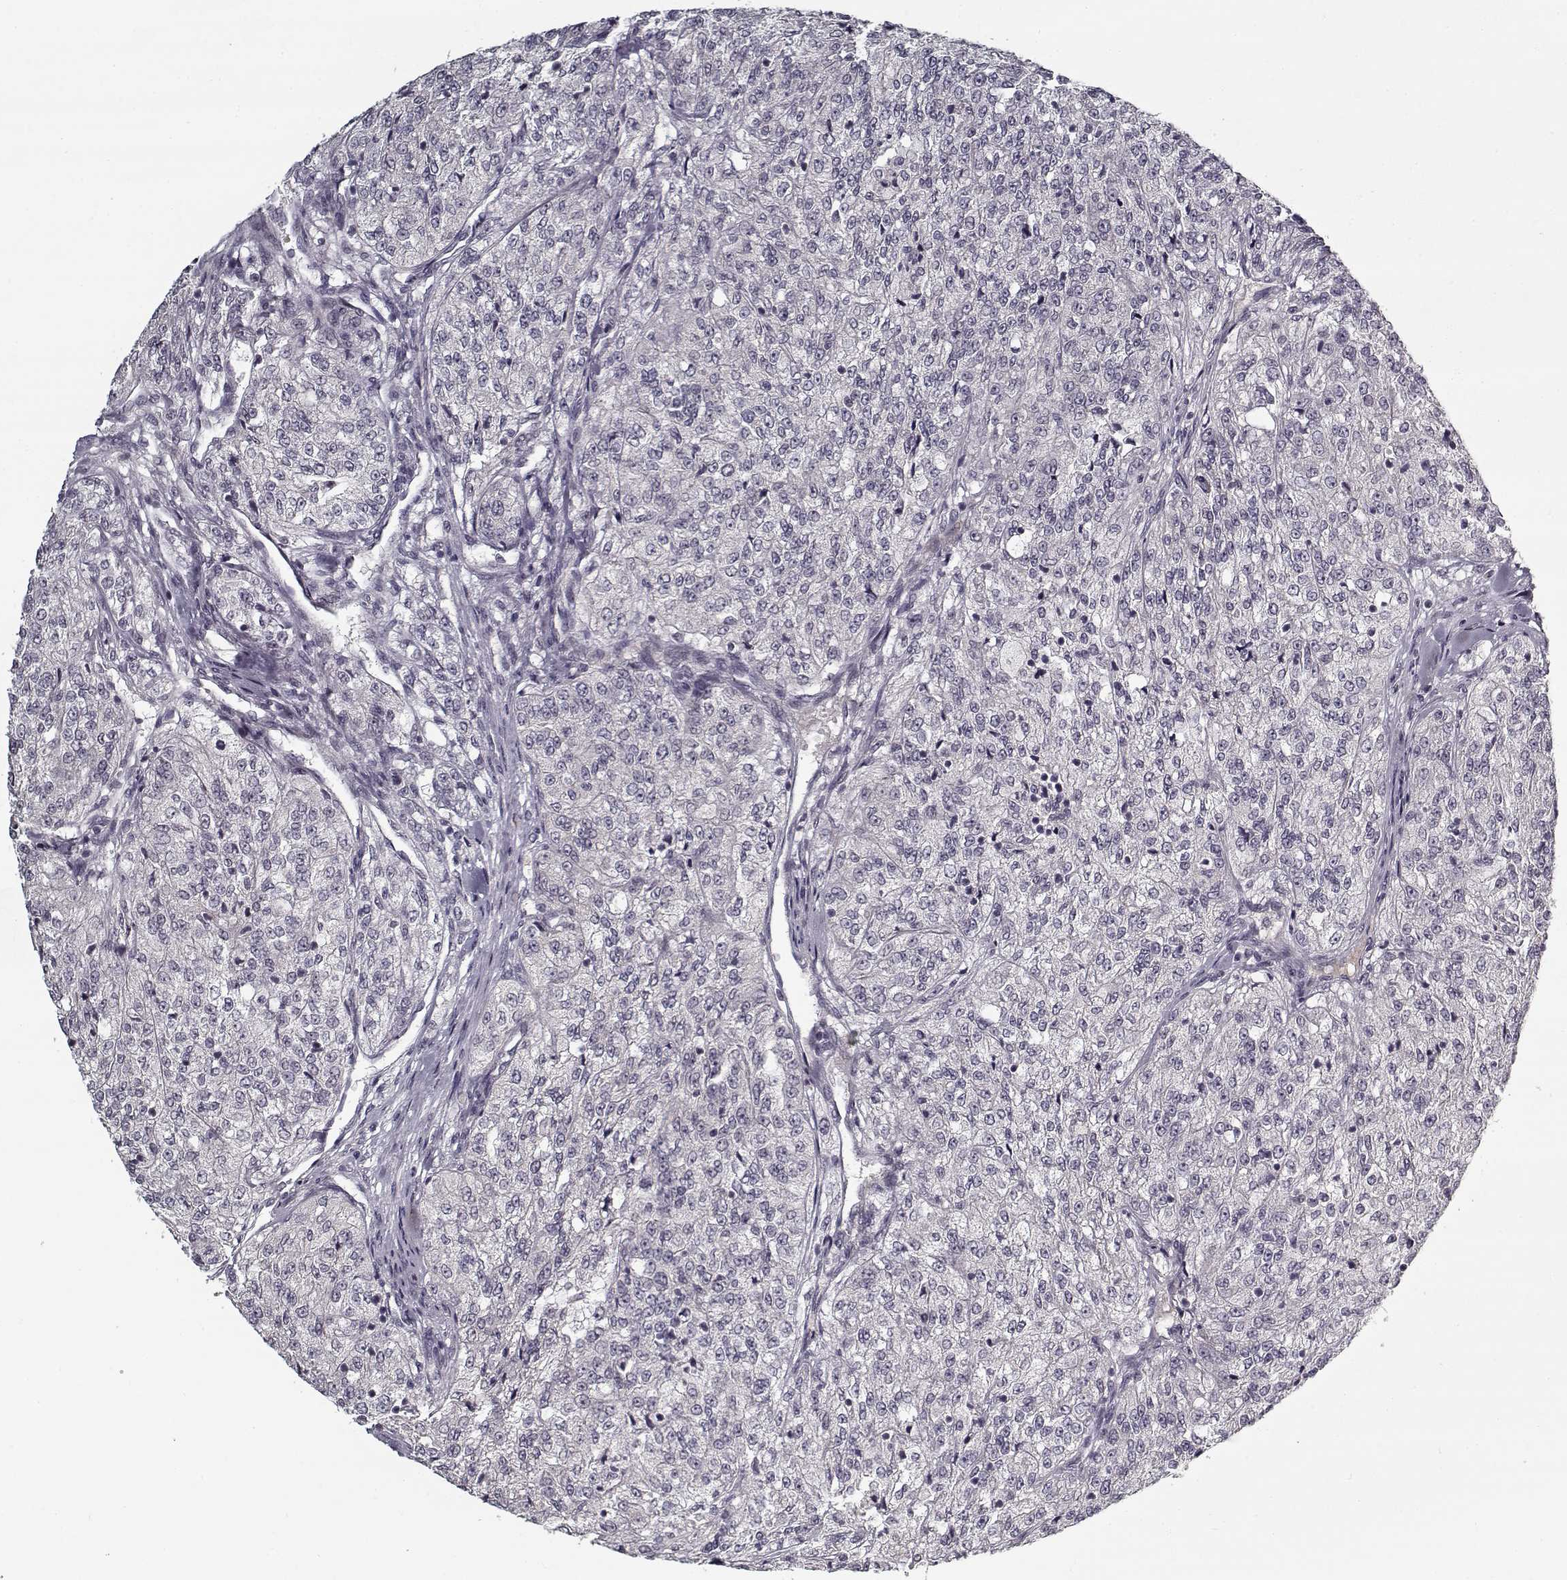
{"staining": {"intensity": "negative", "quantity": "none", "location": "none"}, "tissue": "renal cancer", "cell_type": "Tumor cells", "image_type": "cancer", "snomed": [{"axis": "morphology", "description": "Adenocarcinoma, NOS"}, {"axis": "topography", "description": "Kidney"}], "caption": "The histopathology image reveals no staining of tumor cells in adenocarcinoma (renal).", "gene": "LAMA2", "patient": {"sex": "female", "age": 63}}